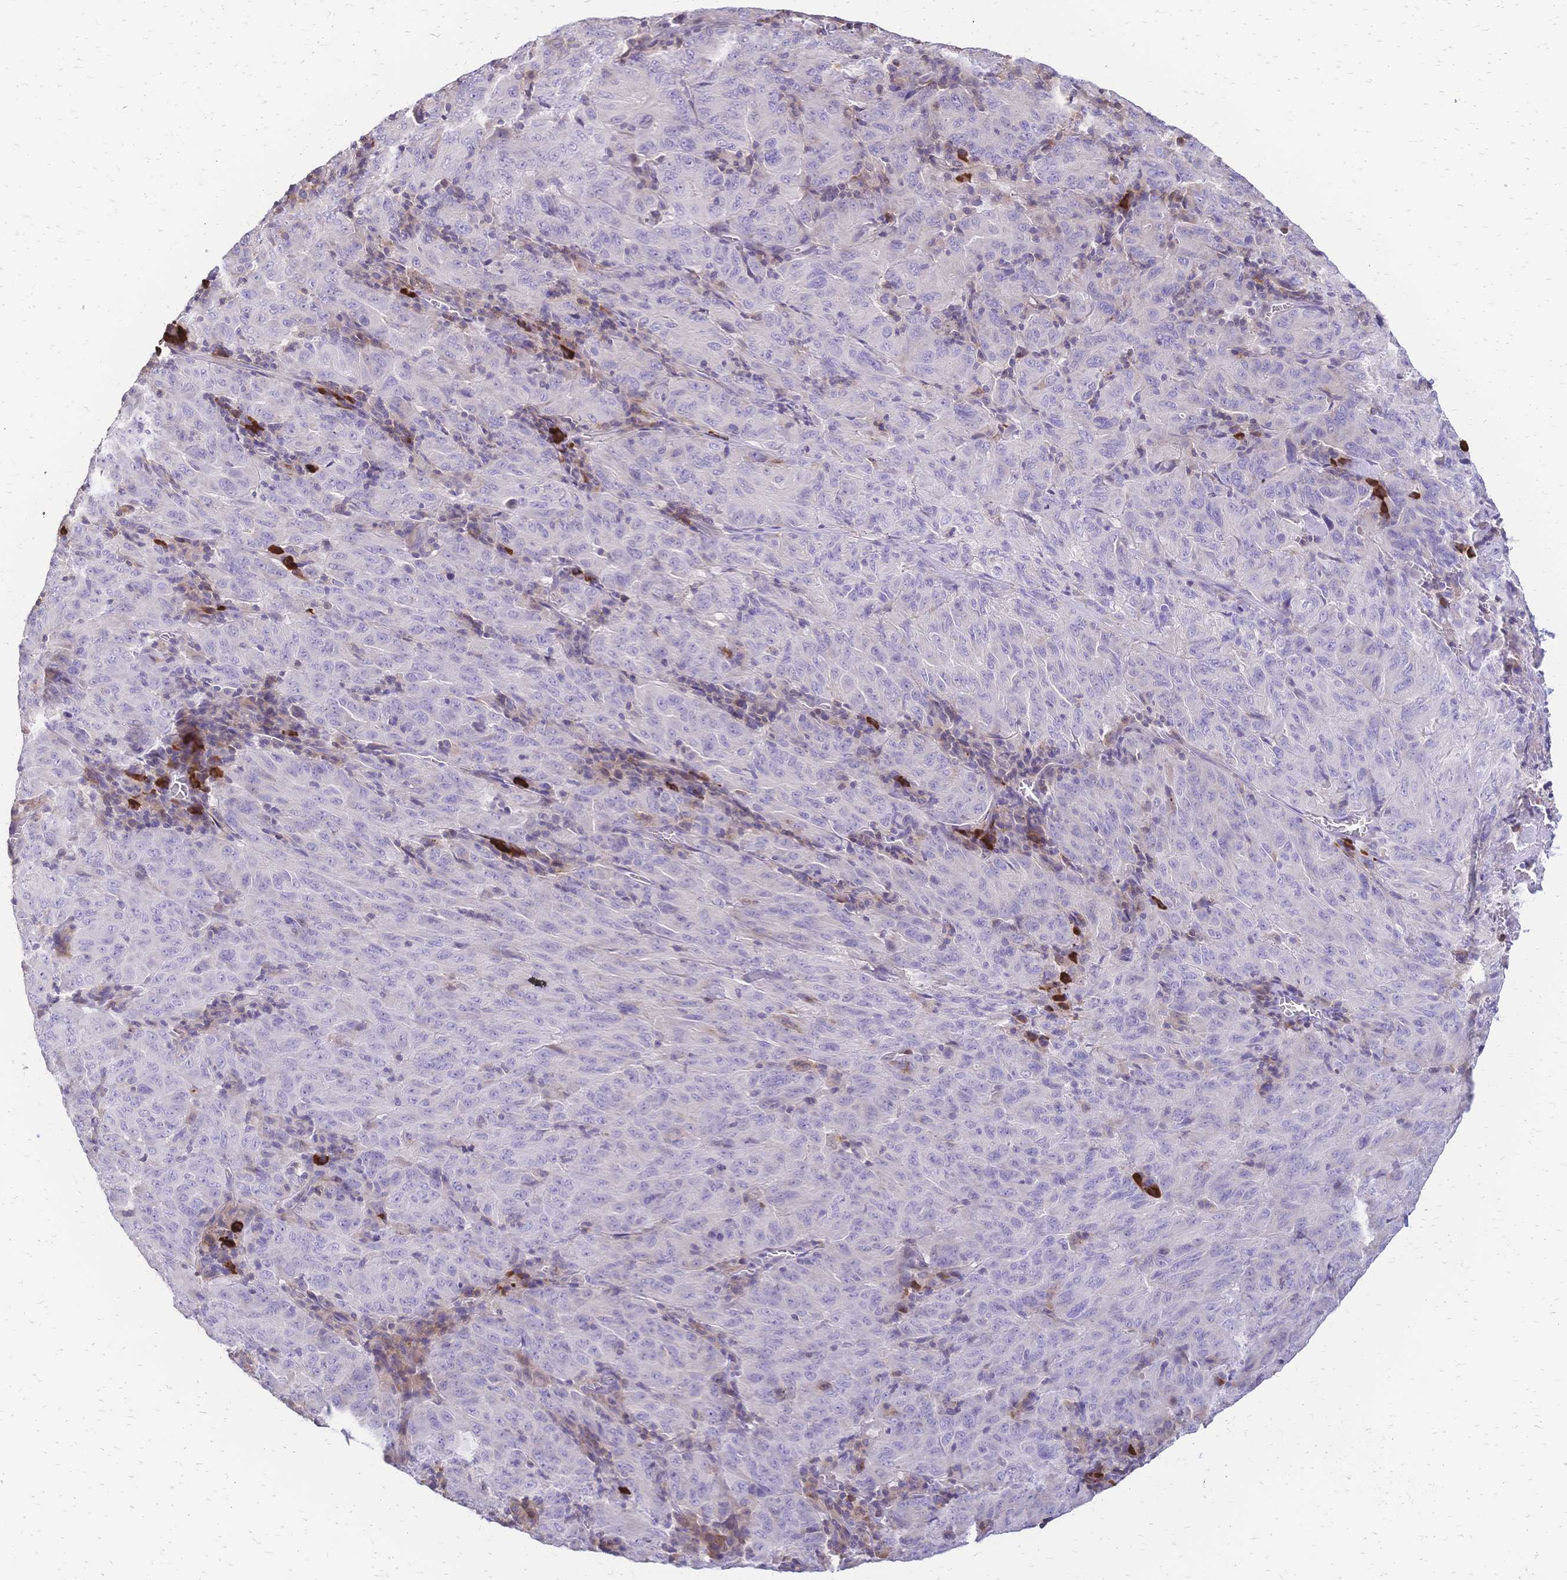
{"staining": {"intensity": "negative", "quantity": "none", "location": "none"}, "tissue": "pancreatic cancer", "cell_type": "Tumor cells", "image_type": "cancer", "snomed": [{"axis": "morphology", "description": "Adenocarcinoma, NOS"}, {"axis": "topography", "description": "Pancreas"}], "caption": "Immunohistochemistry (IHC) of pancreatic cancer (adenocarcinoma) exhibits no staining in tumor cells.", "gene": "IL2RA", "patient": {"sex": "male", "age": 63}}